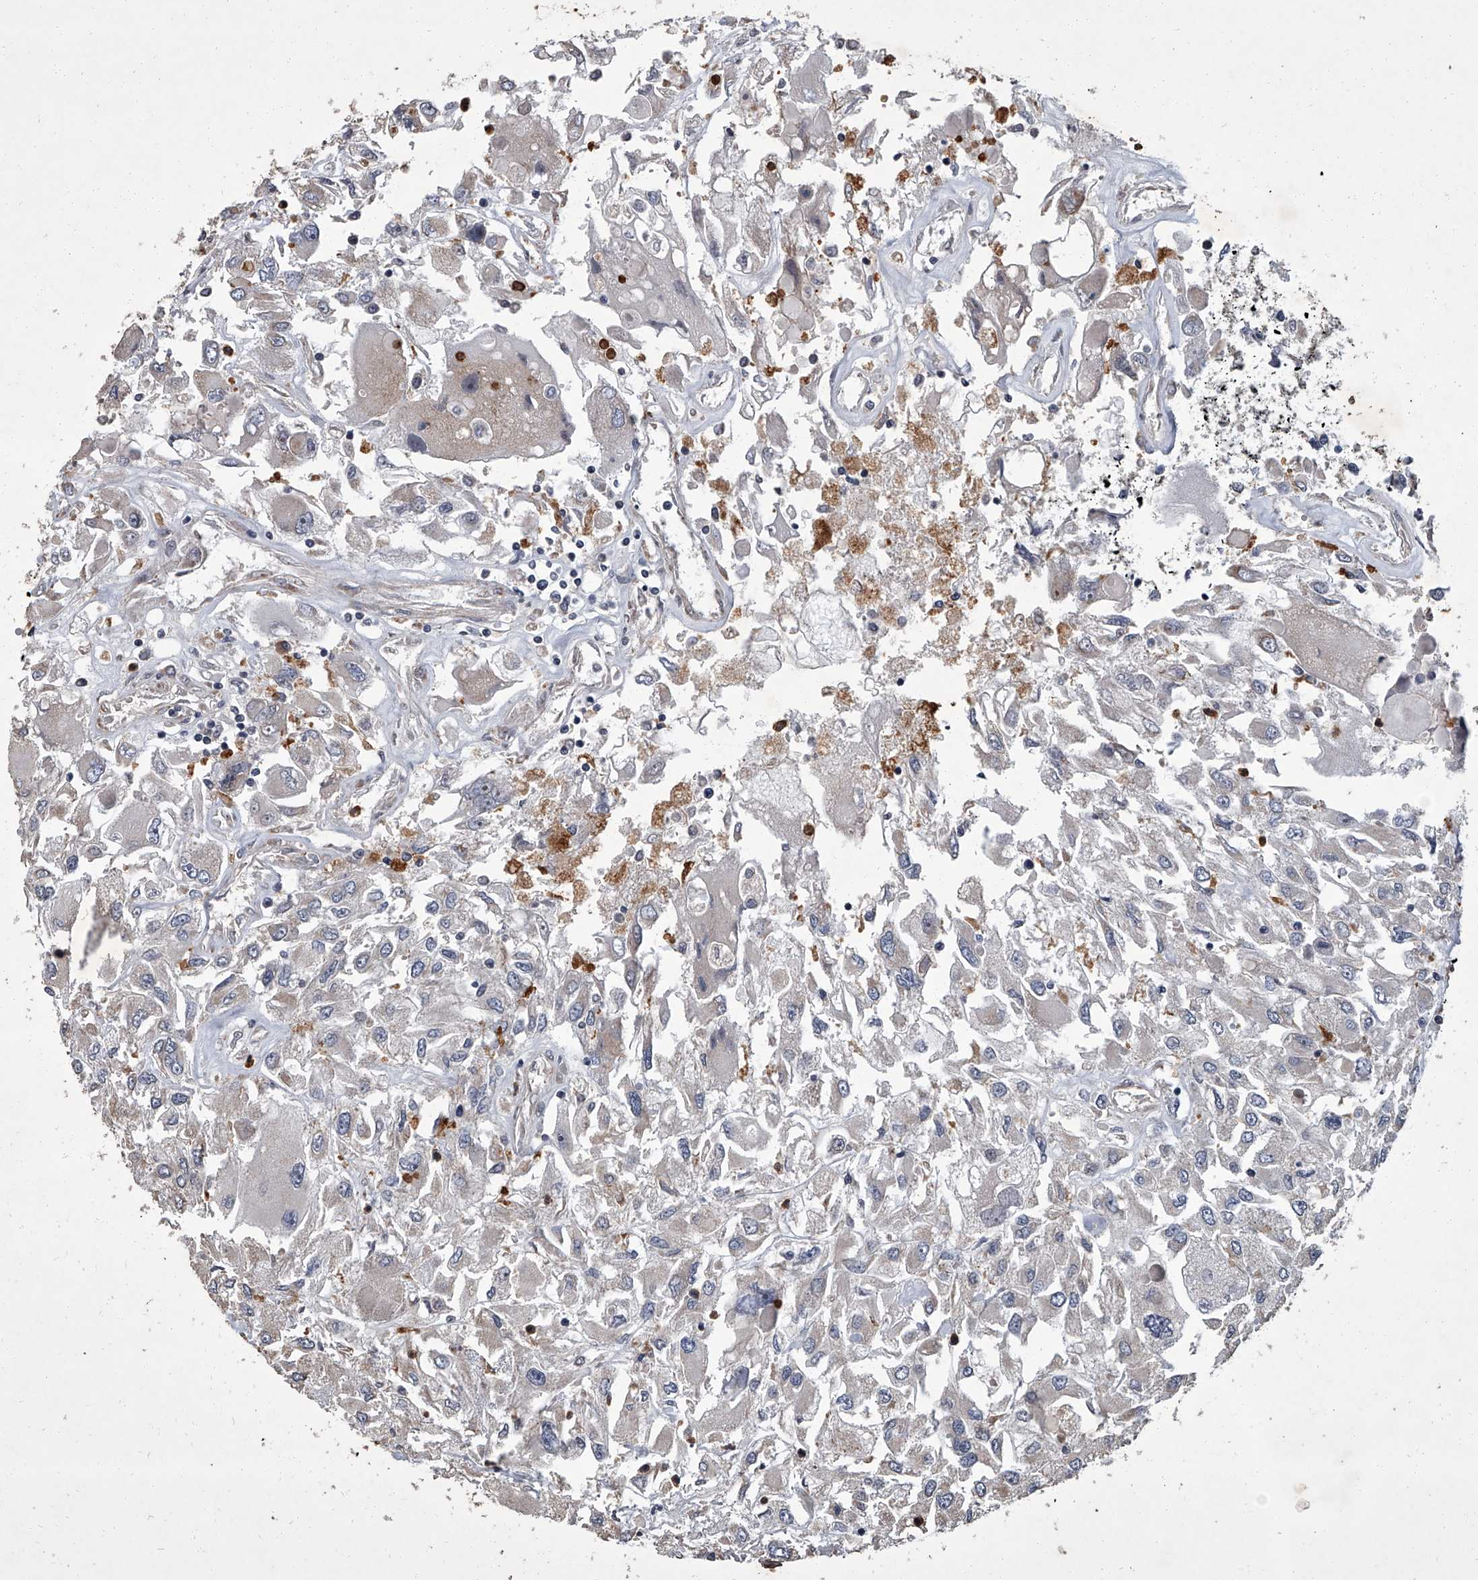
{"staining": {"intensity": "negative", "quantity": "none", "location": "none"}, "tissue": "renal cancer", "cell_type": "Tumor cells", "image_type": "cancer", "snomed": [{"axis": "morphology", "description": "Adenocarcinoma, NOS"}, {"axis": "topography", "description": "Kidney"}], "caption": "An IHC image of renal cancer (adenocarcinoma) is shown. There is no staining in tumor cells of renal cancer (adenocarcinoma). (DAB (3,3'-diaminobenzidine) immunohistochemistry visualized using brightfield microscopy, high magnification).", "gene": "SIRT4", "patient": {"sex": "female", "age": 52}}